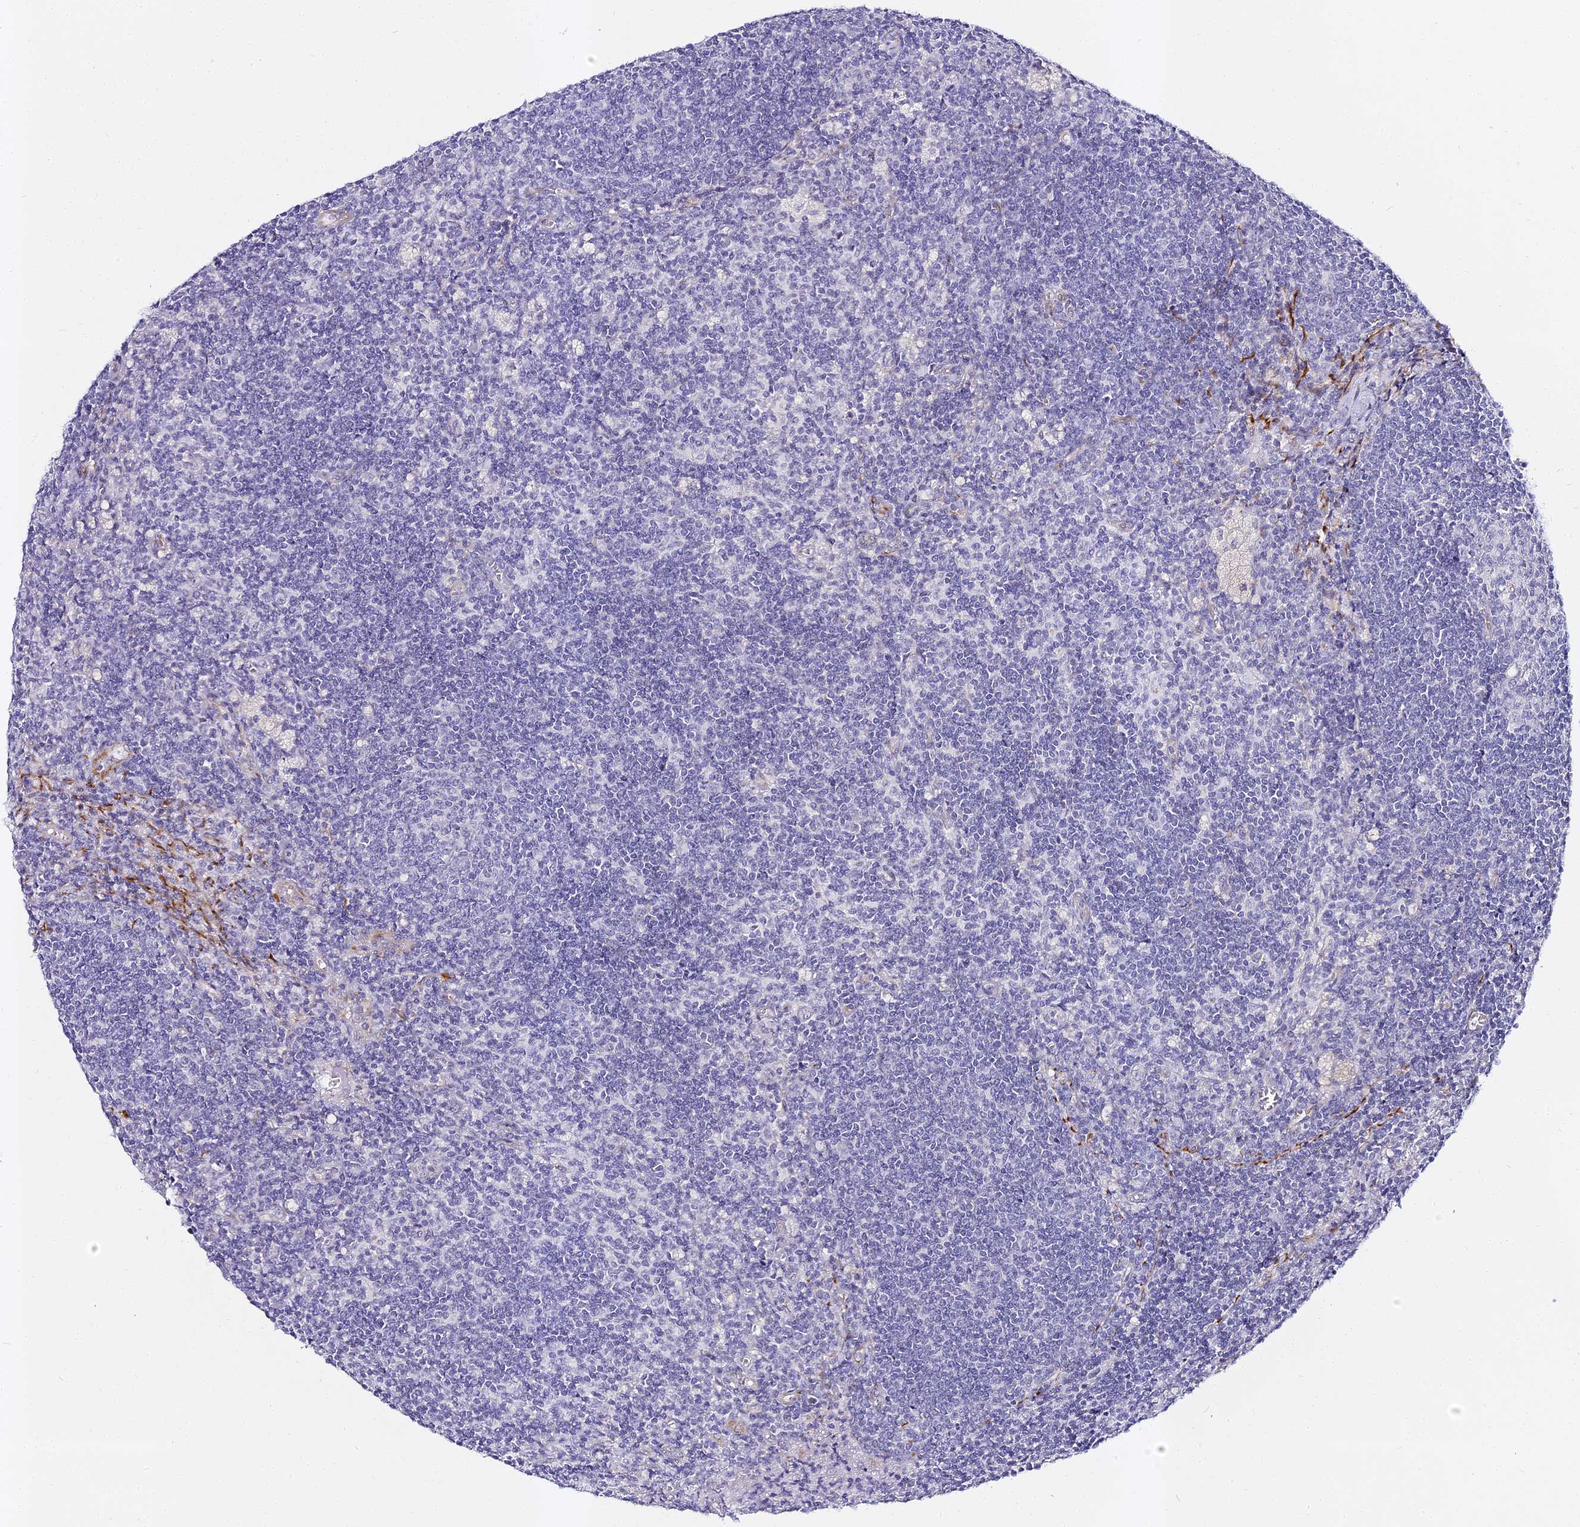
{"staining": {"intensity": "negative", "quantity": "none", "location": "none"}, "tissue": "lymph node", "cell_type": "Germinal center cells", "image_type": "normal", "snomed": [{"axis": "morphology", "description": "Normal tissue, NOS"}, {"axis": "topography", "description": "Lymph node"}], "caption": "A high-resolution histopathology image shows immunohistochemistry (IHC) staining of unremarkable lymph node, which reveals no significant staining in germinal center cells. (DAB immunohistochemistry with hematoxylin counter stain).", "gene": "ALPG", "patient": {"sex": "male", "age": 69}}